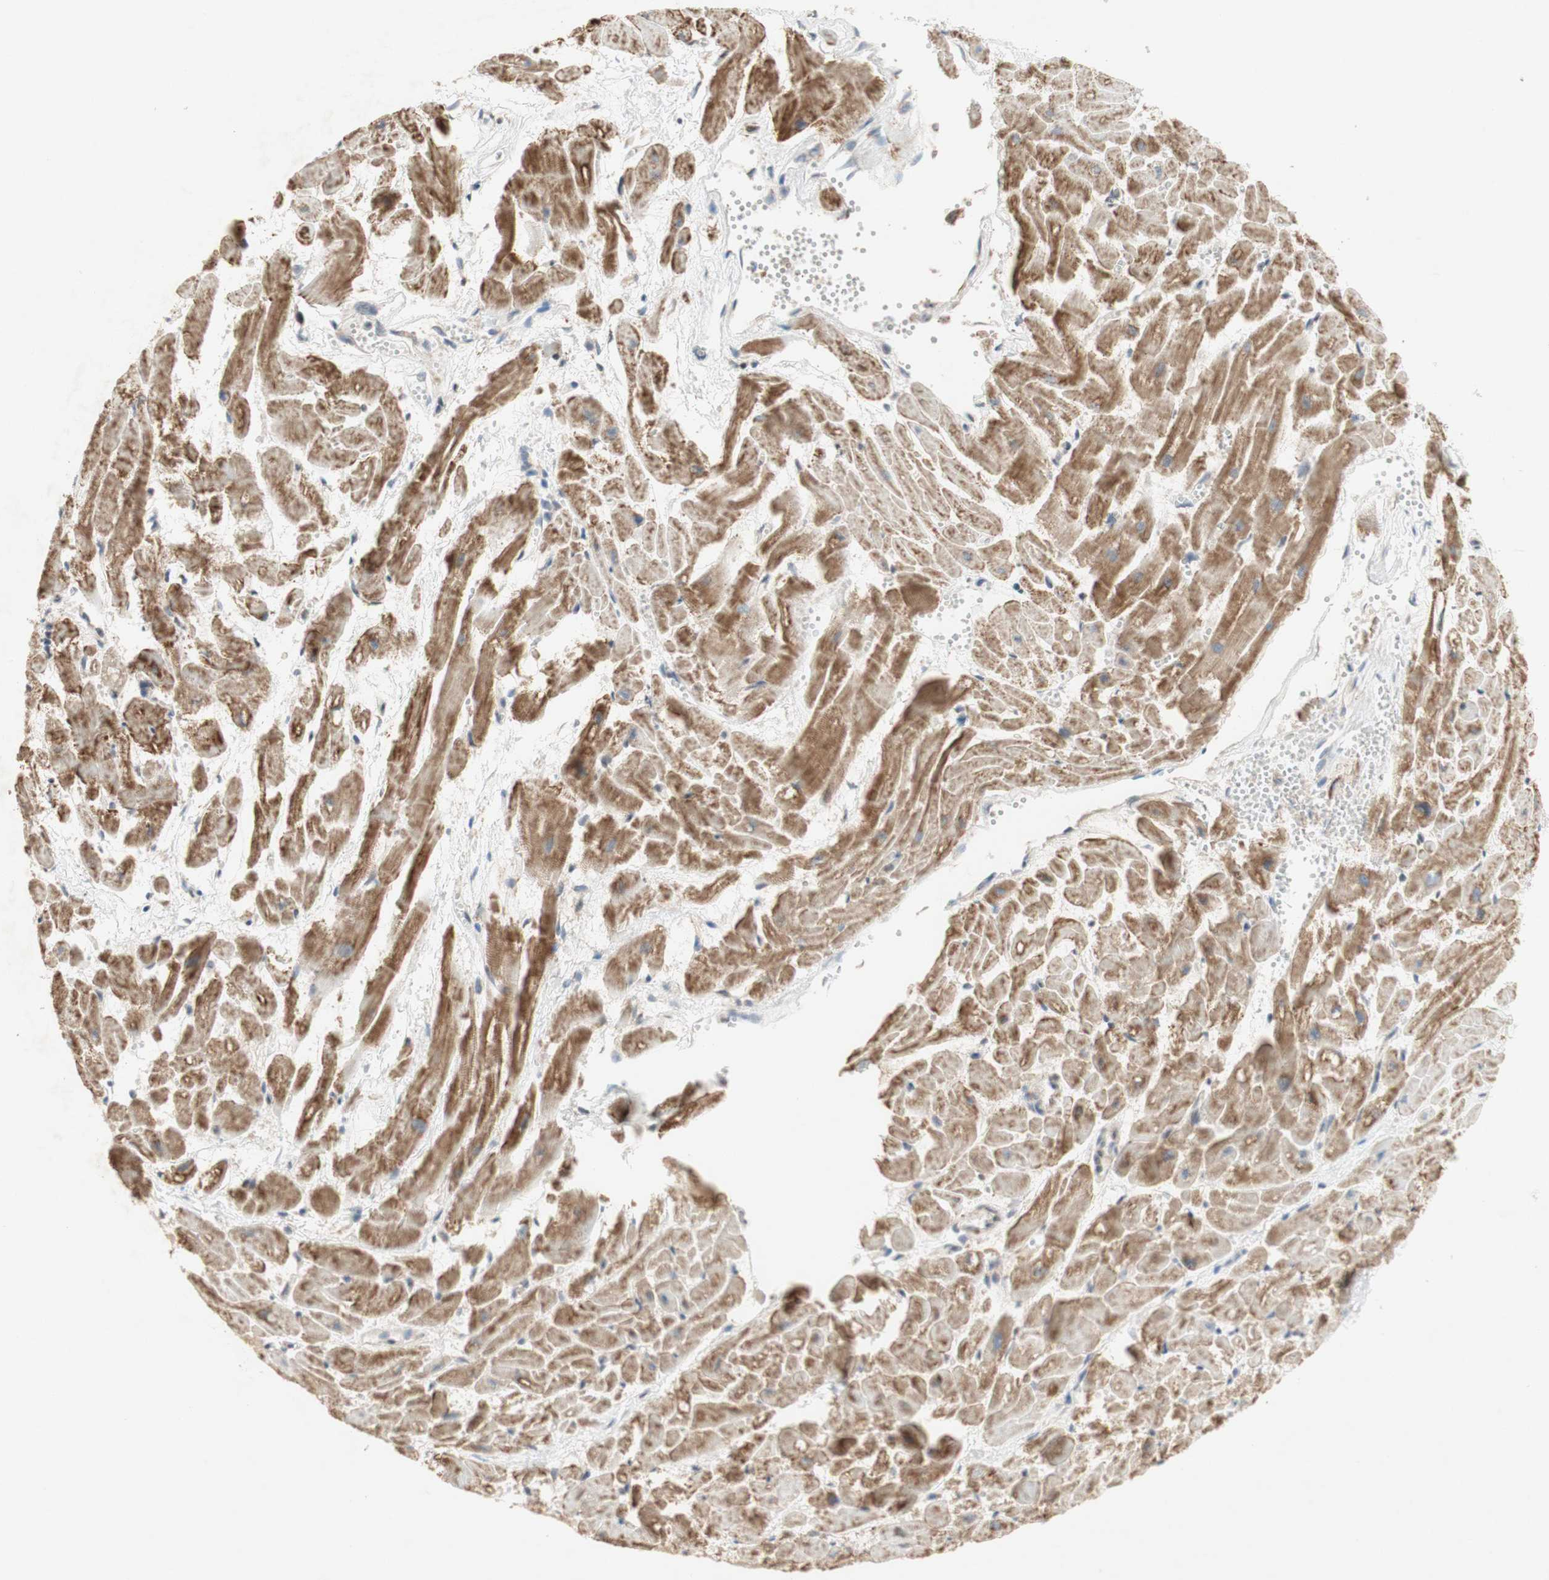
{"staining": {"intensity": "moderate", "quantity": "25%-75%", "location": "cytoplasmic/membranous"}, "tissue": "heart muscle", "cell_type": "Cardiomyocytes", "image_type": "normal", "snomed": [{"axis": "morphology", "description": "Normal tissue, NOS"}, {"axis": "topography", "description": "Heart"}], "caption": "Immunohistochemistry (DAB (3,3'-diaminobenzidine)) staining of normal heart muscle displays moderate cytoplasmic/membranous protein positivity in about 25%-75% of cardiomyocytes.", "gene": "DNMT3A", "patient": {"sex": "female", "age": 19}}